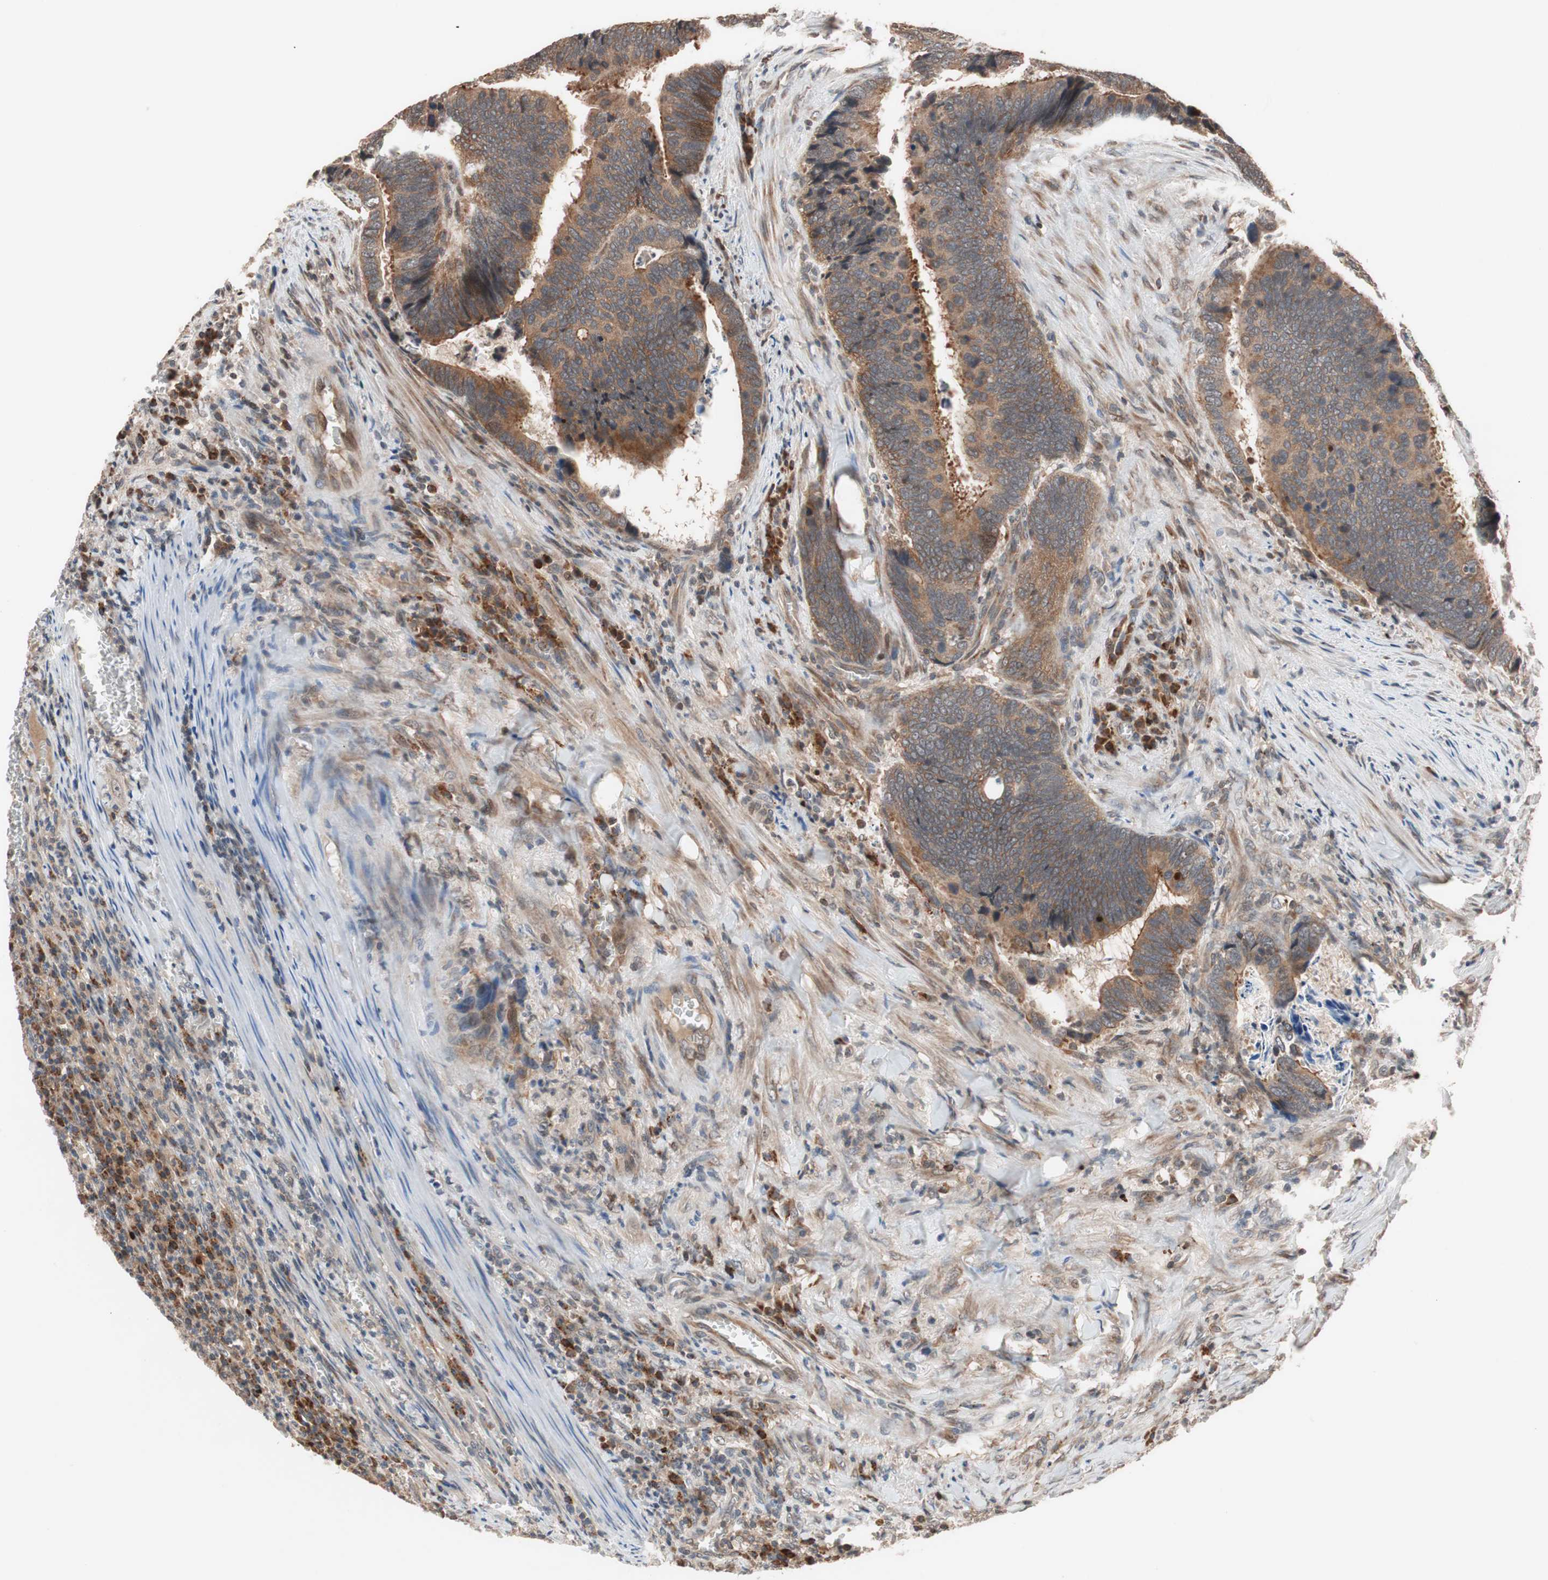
{"staining": {"intensity": "moderate", "quantity": ">75%", "location": "cytoplasmic/membranous"}, "tissue": "colorectal cancer", "cell_type": "Tumor cells", "image_type": "cancer", "snomed": [{"axis": "morphology", "description": "Adenocarcinoma, NOS"}, {"axis": "topography", "description": "Colon"}], "caption": "A brown stain labels moderate cytoplasmic/membranous staining of a protein in adenocarcinoma (colorectal) tumor cells.", "gene": "NF2", "patient": {"sex": "male", "age": 72}}